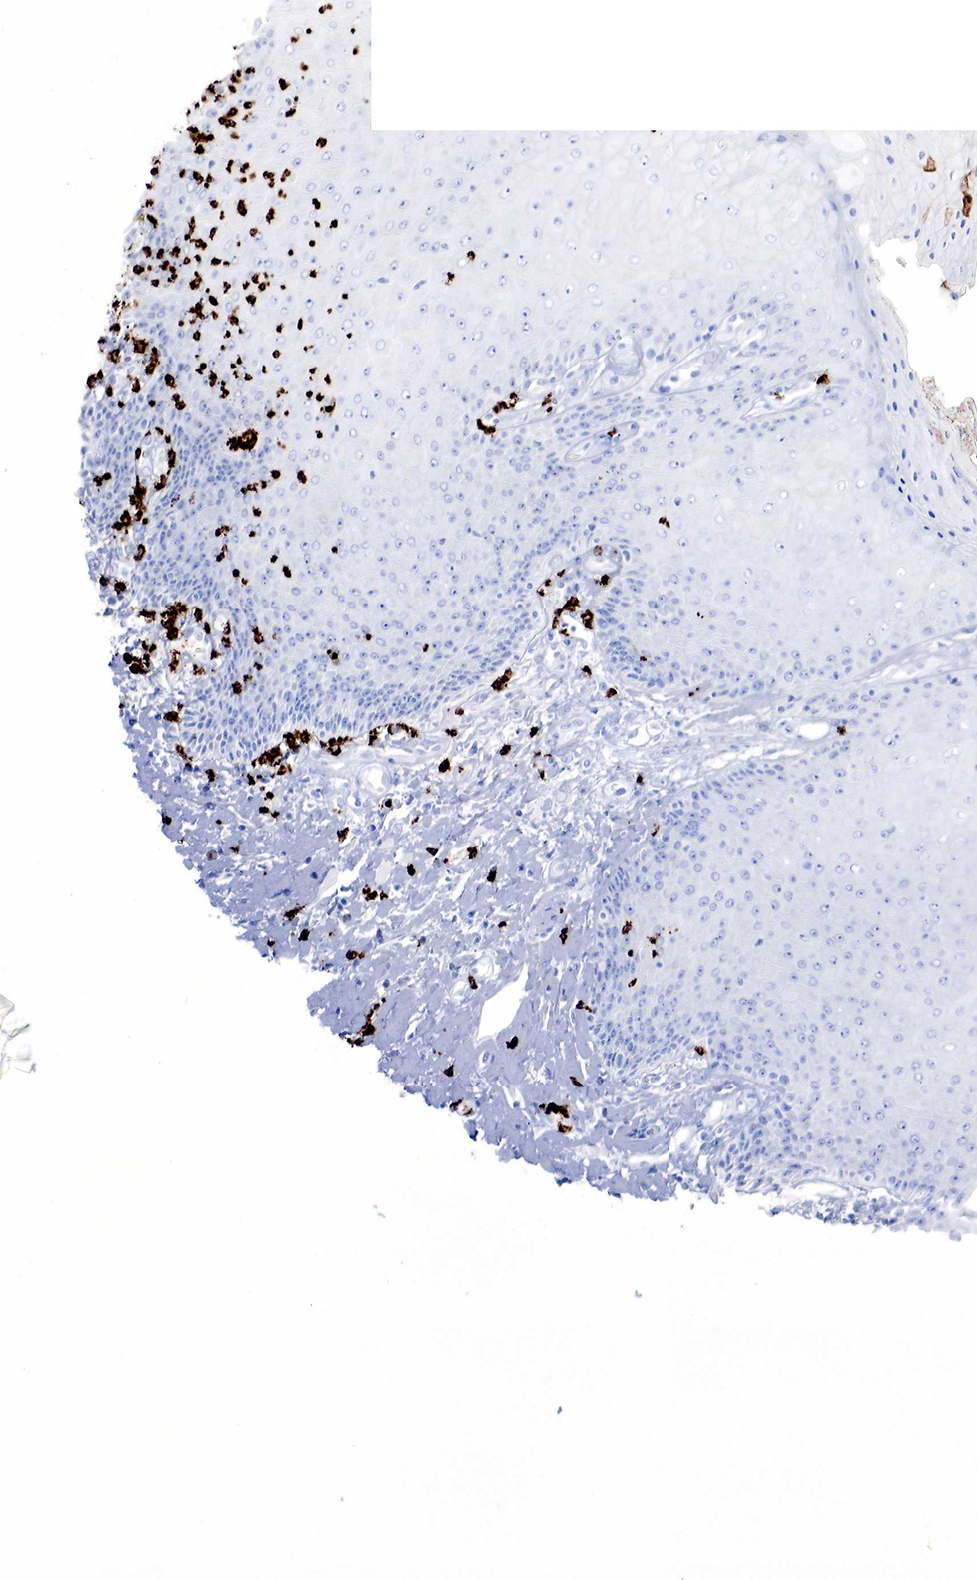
{"staining": {"intensity": "negative", "quantity": "none", "location": "none"}, "tissue": "skin", "cell_type": "Epidermal cells", "image_type": "normal", "snomed": [{"axis": "morphology", "description": "Normal tissue, NOS"}, {"axis": "topography", "description": "Skin"}, {"axis": "topography", "description": "Anal"}], "caption": "IHC of normal skin displays no positivity in epidermal cells.", "gene": "FUT4", "patient": {"sex": "male", "age": 61}}